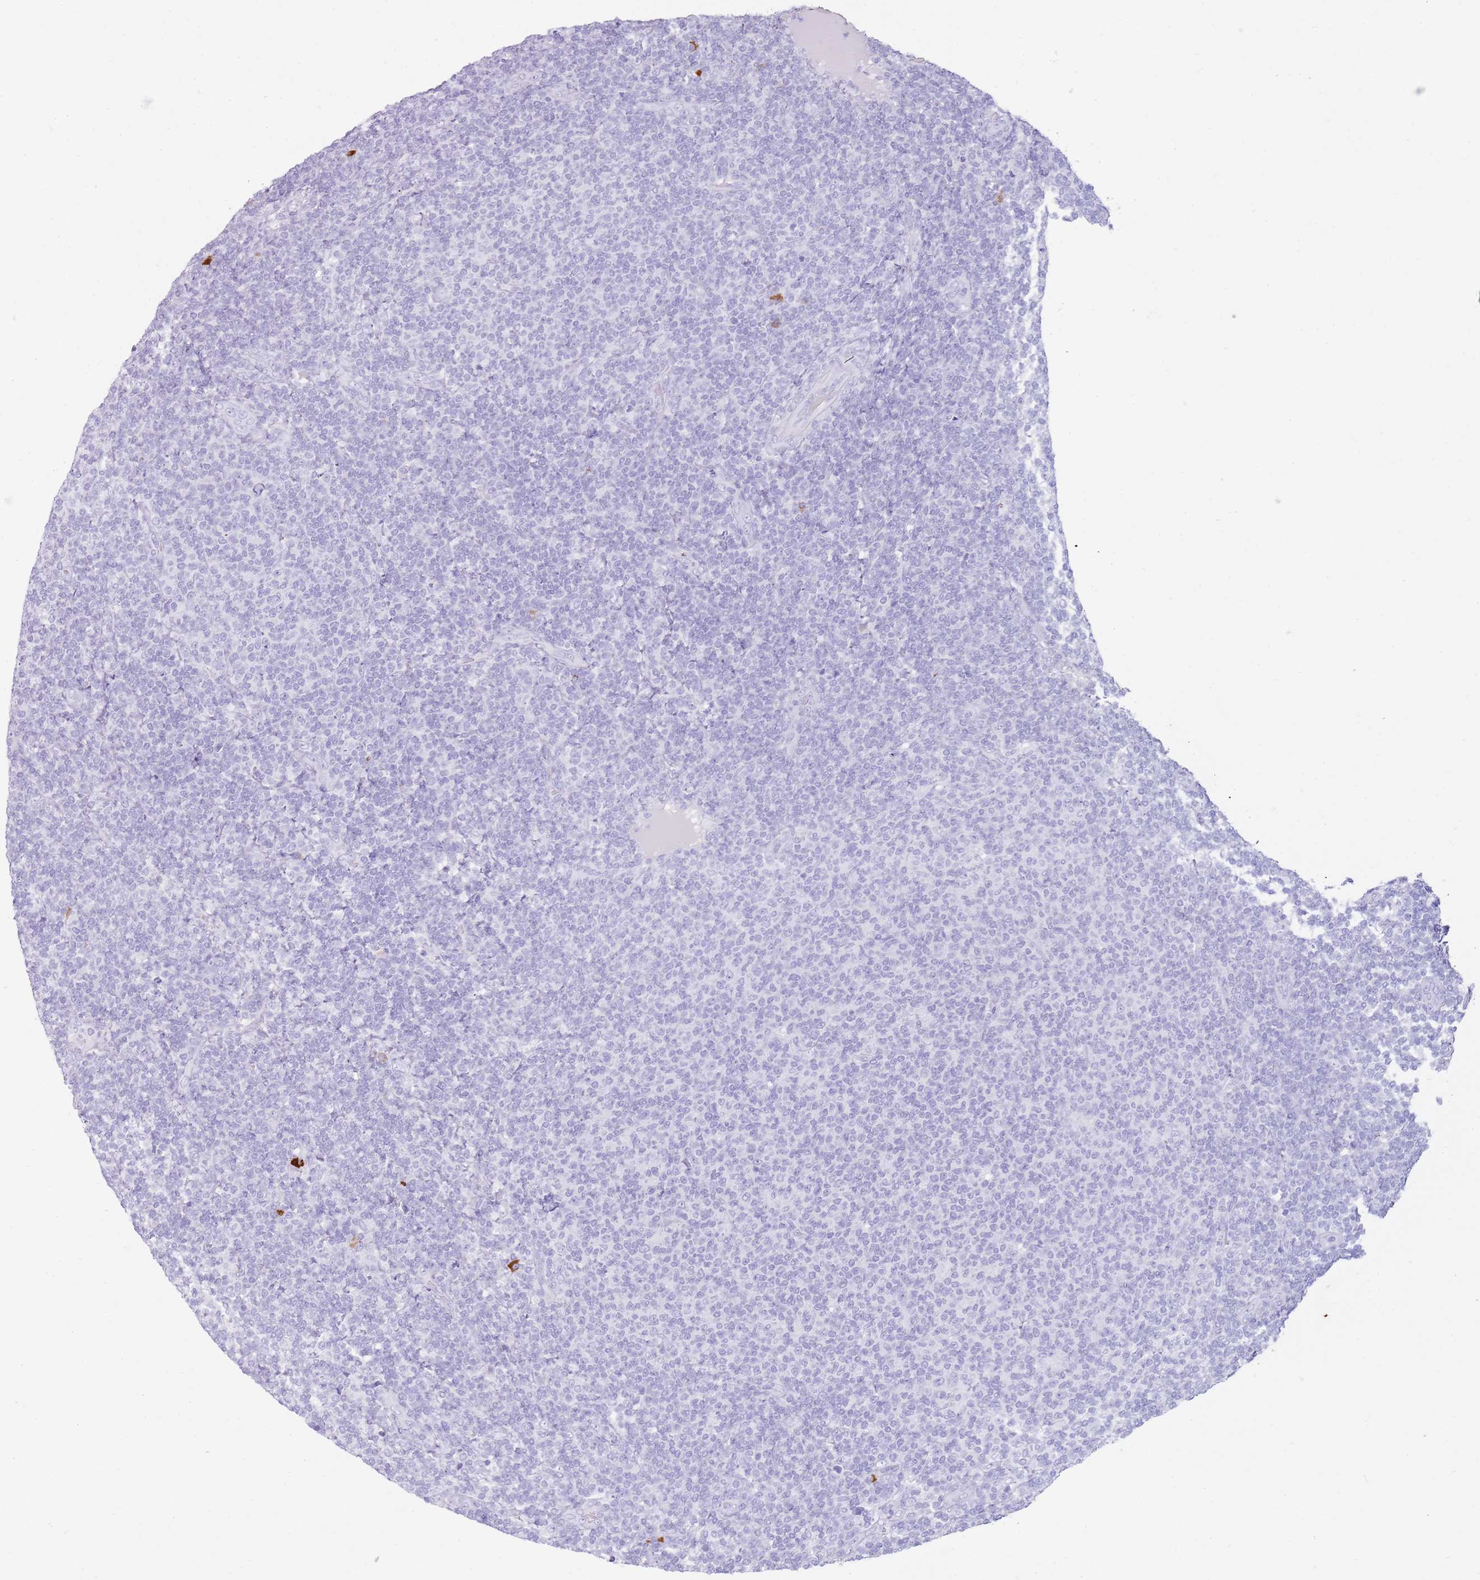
{"staining": {"intensity": "negative", "quantity": "none", "location": "none"}, "tissue": "lymphoma", "cell_type": "Tumor cells", "image_type": "cancer", "snomed": [{"axis": "morphology", "description": "Malignant lymphoma, non-Hodgkin's type, Low grade"}, {"axis": "topography", "description": "Lymph node"}], "caption": "Histopathology image shows no significant protein staining in tumor cells of lymphoma.", "gene": "IGKV3D-11", "patient": {"sex": "male", "age": 66}}